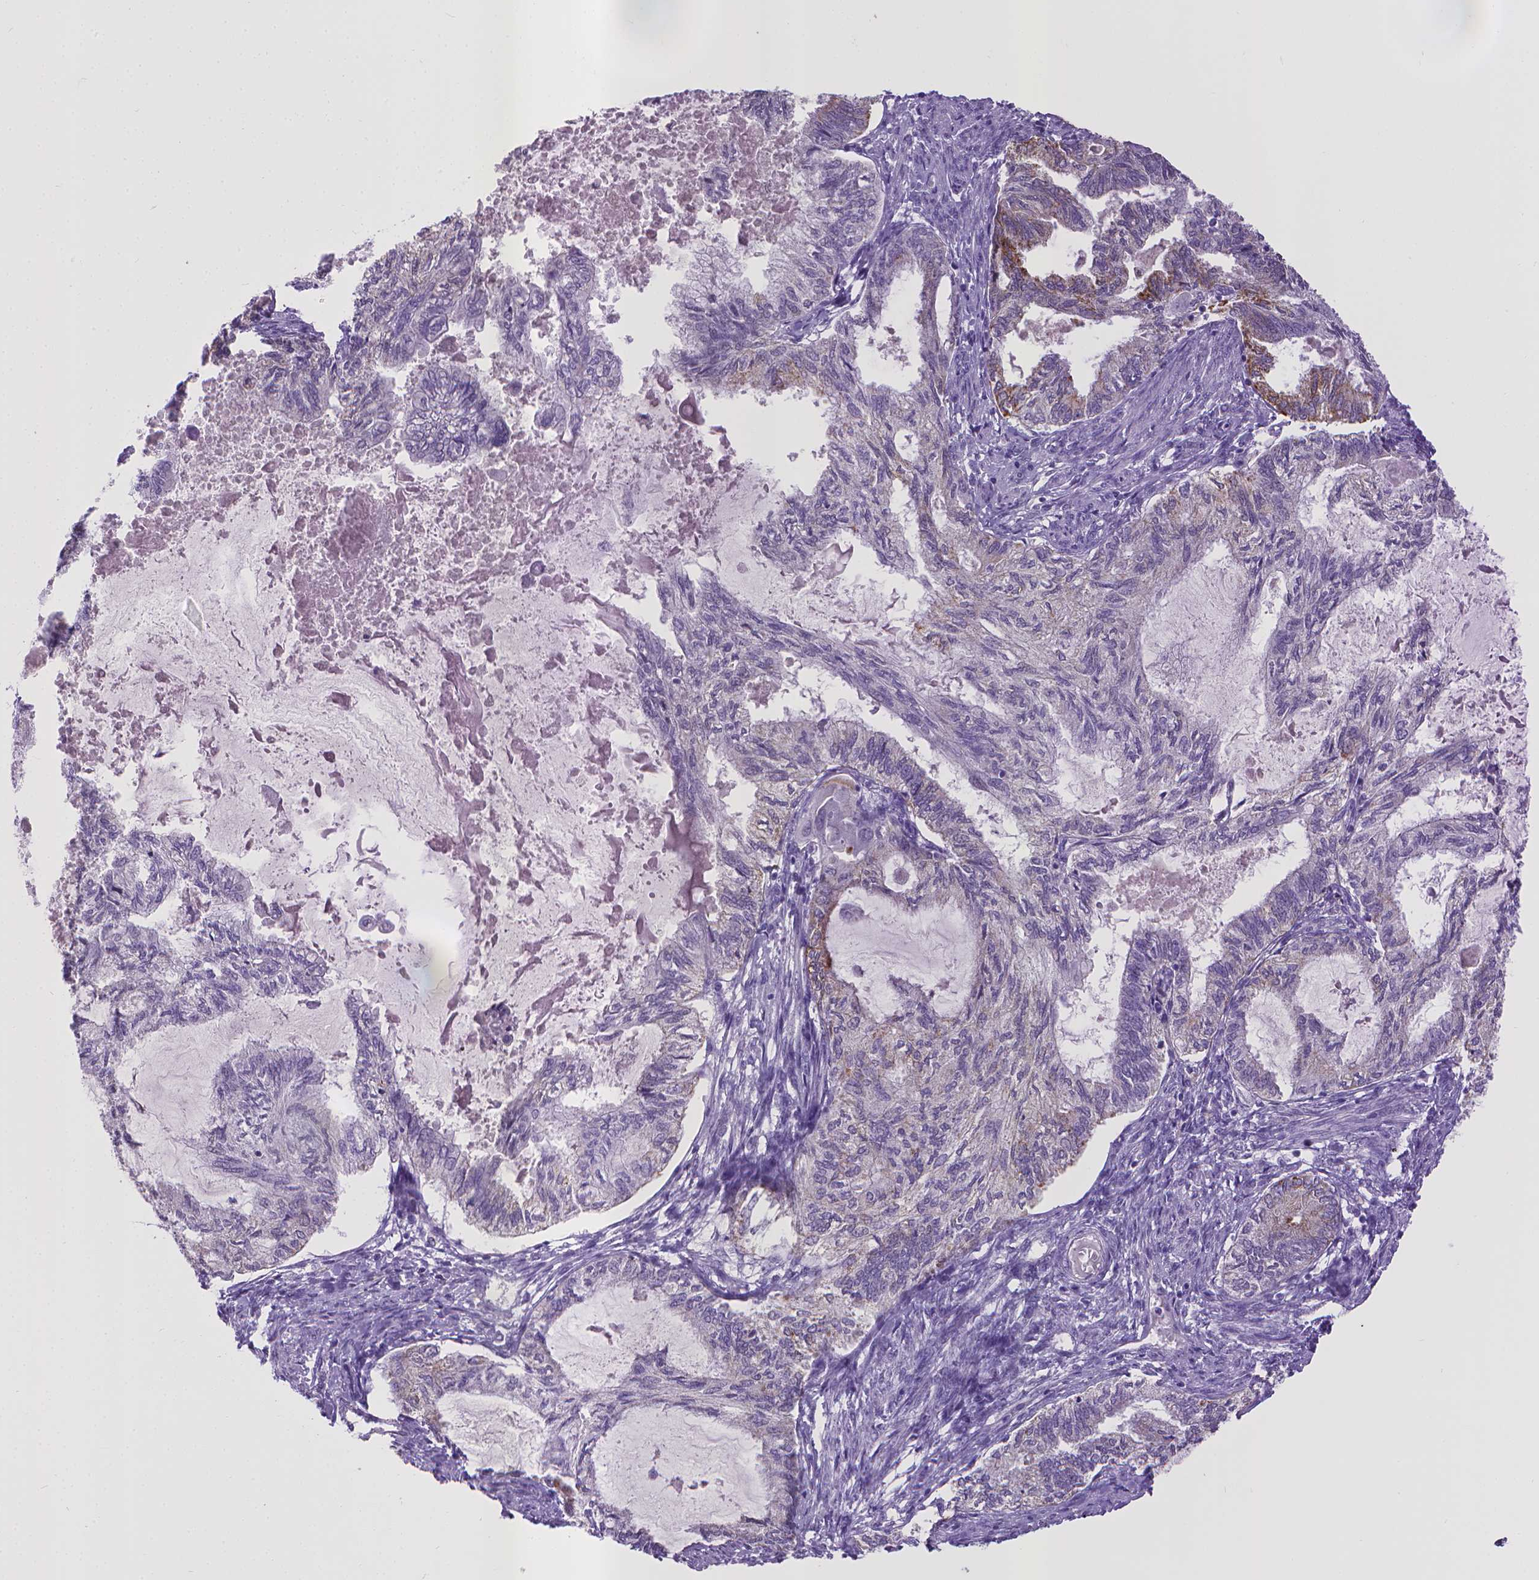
{"staining": {"intensity": "moderate", "quantity": "<25%", "location": "cytoplasmic/membranous"}, "tissue": "endometrial cancer", "cell_type": "Tumor cells", "image_type": "cancer", "snomed": [{"axis": "morphology", "description": "Adenocarcinoma, NOS"}, {"axis": "topography", "description": "Endometrium"}], "caption": "Moderate cytoplasmic/membranous staining for a protein is present in about <25% of tumor cells of endometrial cancer (adenocarcinoma) using immunohistochemistry.", "gene": "KMO", "patient": {"sex": "female", "age": 86}}